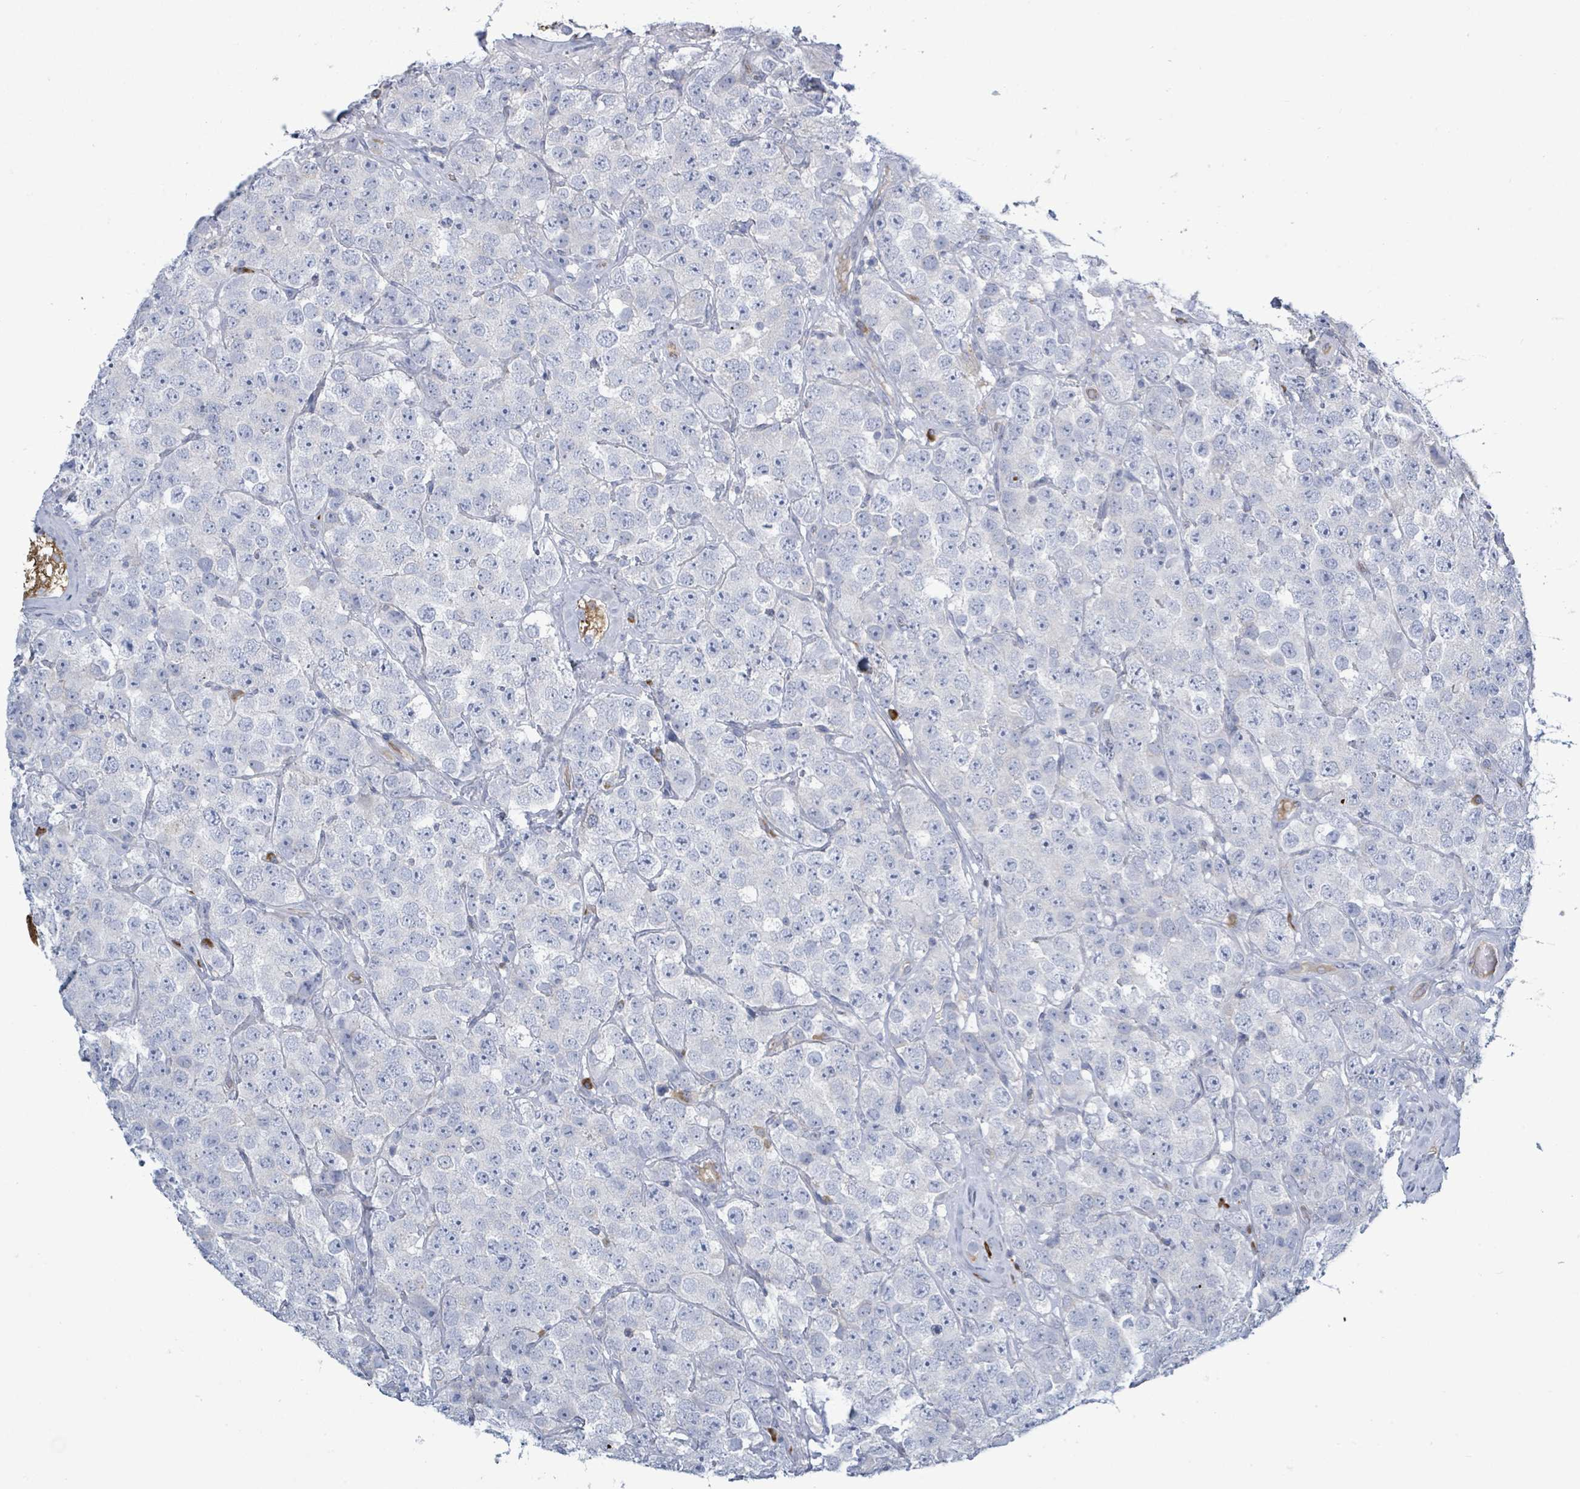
{"staining": {"intensity": "negative", "quantity": "none", "location": "none"}, "tissue": "testis cancer", "cell_type": "Tumor cells", "image_type": "cancer", "snomed": [{"axis": "morphology", "description": "Seminoma, NOS"}, {"axis": "topography", "description": "Testis"}], "caption": "Immunohistochemical staining of testis seminoma displays no significant staining in tumor cells. (DAB (3,3'-diaminobenzidine) IHC with hematoxylin counter stain).", "gene": "SIRPB1", "patient": {"sex": "male", "age": 28}}